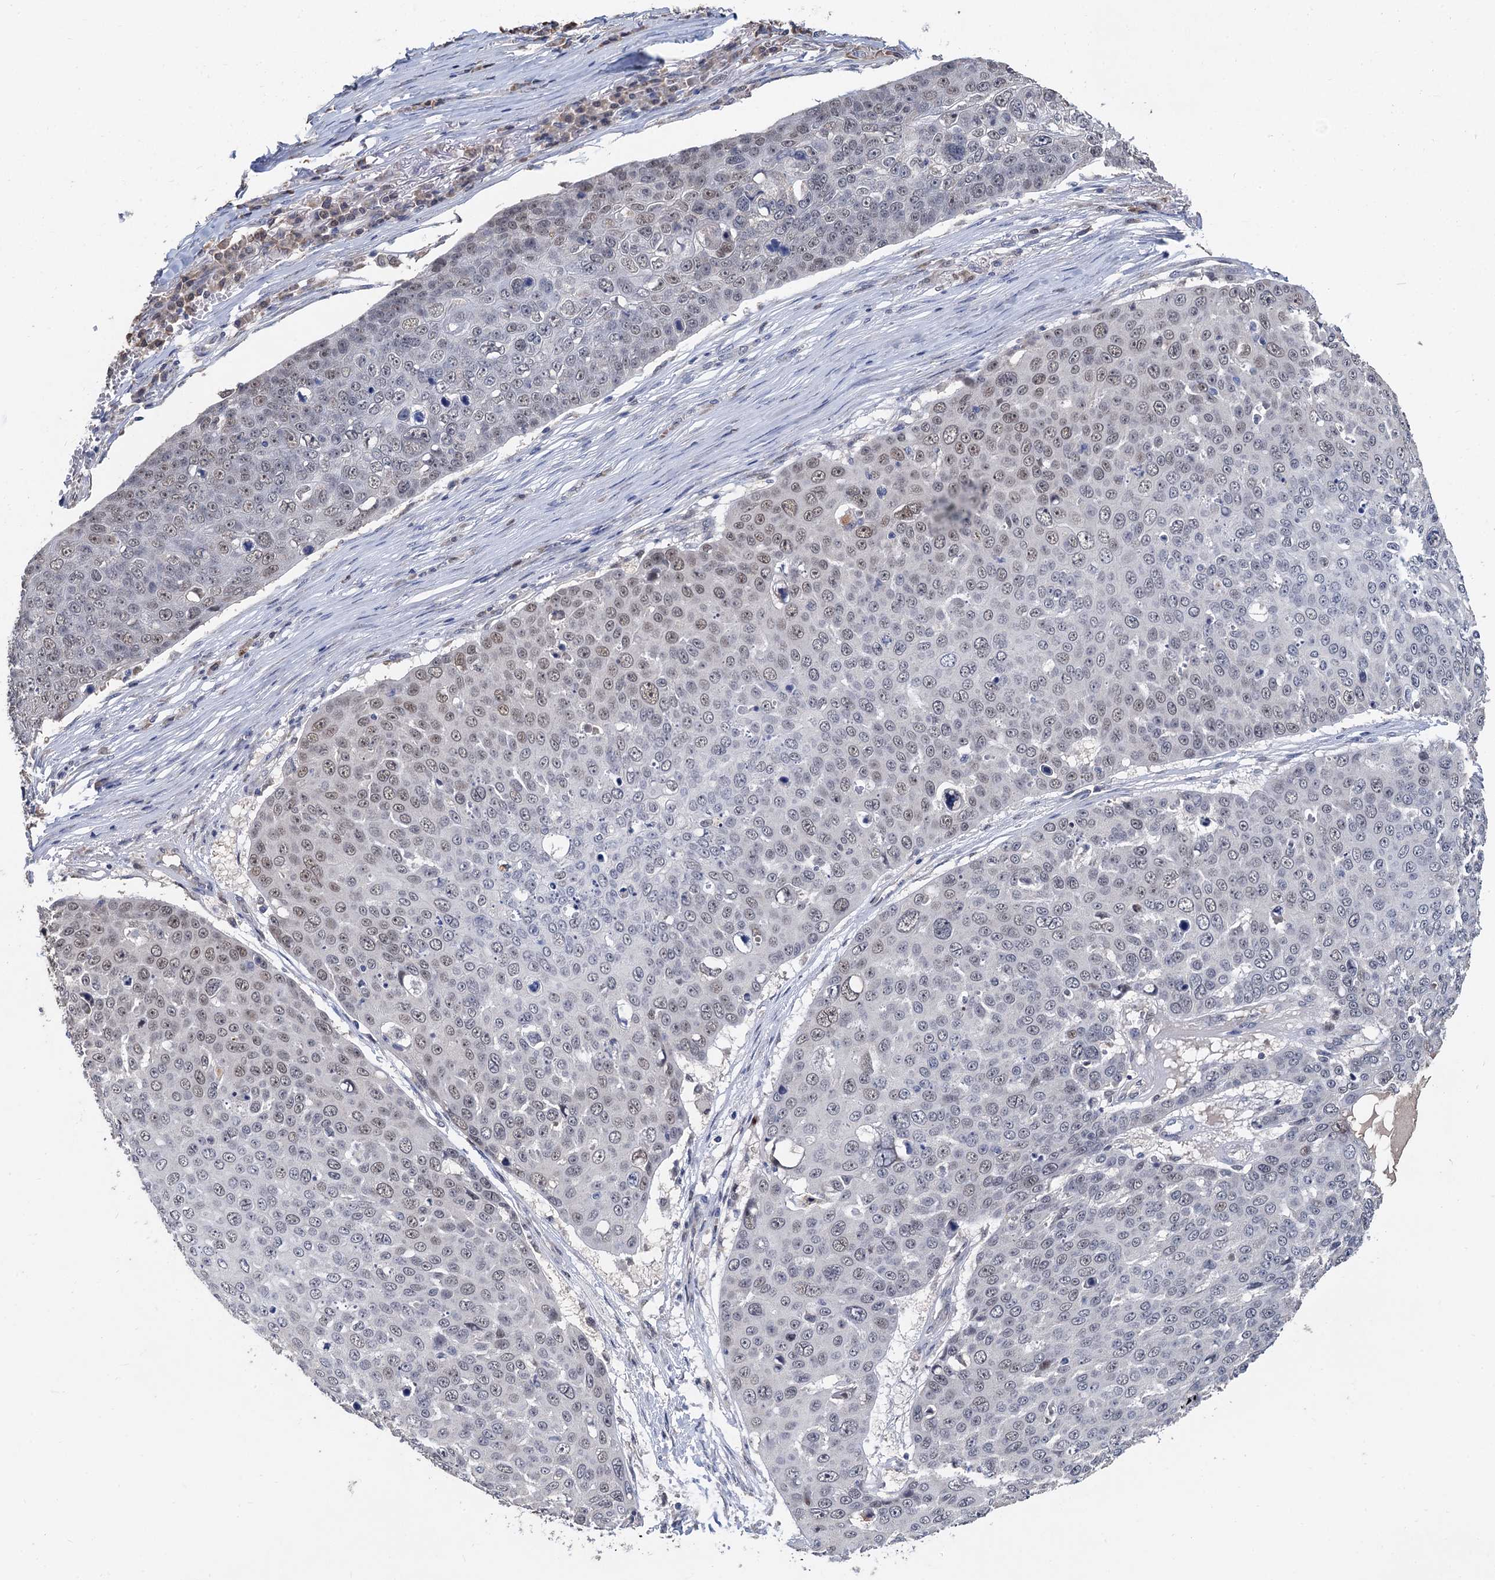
{"staining": {"intensity": "weak", "quantity": "25%-75%", "location": "nuclear"}, "tissue": "skin cancer", "cell_type": "Tumor cells", "image_type": "cancer", "snomed": [{"axis": "morphology", "description": "Squamous cell carcinoma, NOS"}, {"axis": "topography", "description": "Skin"}], "caption": "Tumor cells display low levels of weak nuclear staining in approximately 25%-75% of cells in skin squamous cell carcinoma. The staining was performed using DAB (3,3'-diaminobenzidine), with brown indicating positive protein expression. Nuclei are stained blue with hematoxylin.", "gene": "TSEN34", "patient": {"sex": "male", "age": 71}}